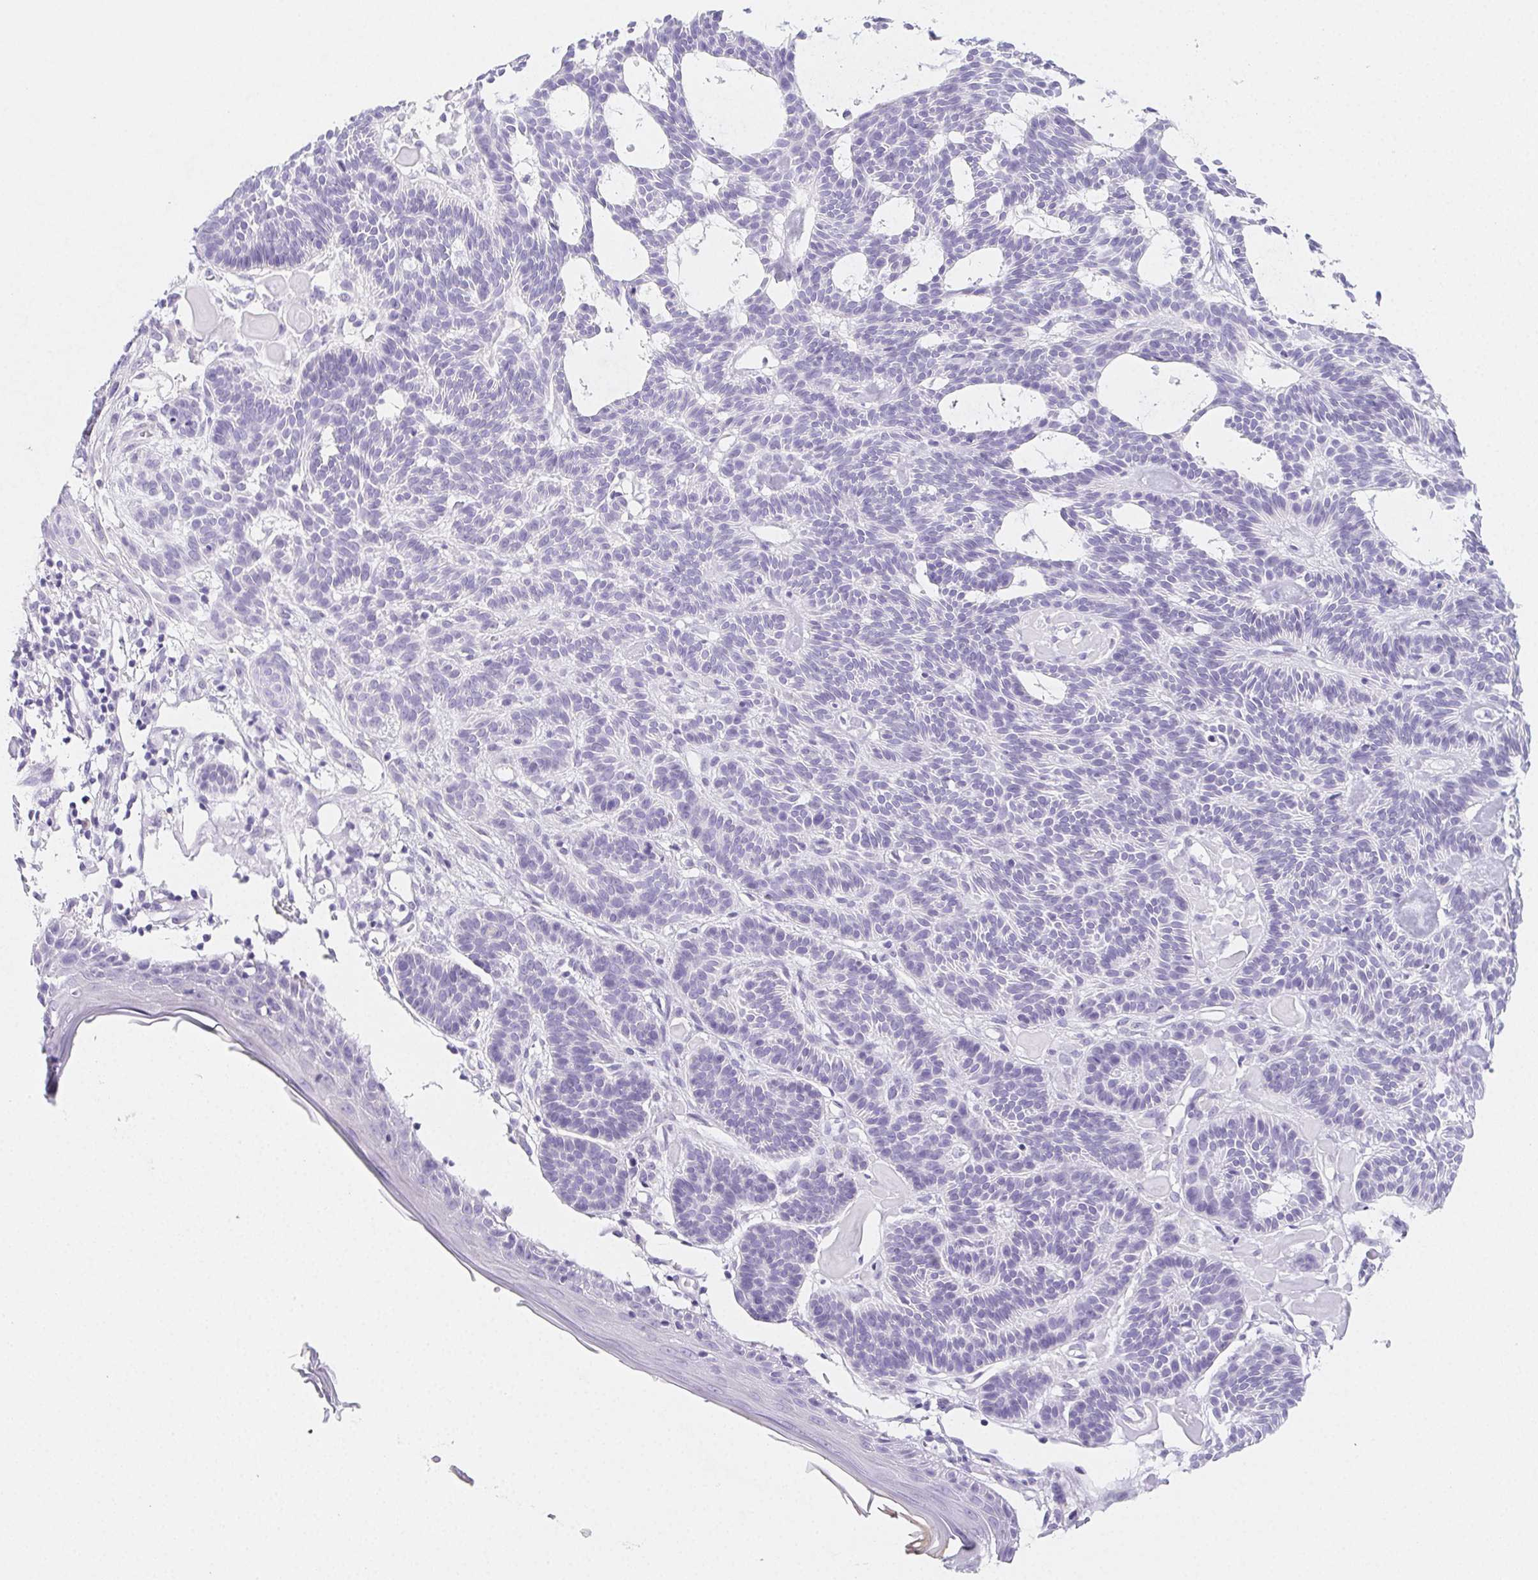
{"staining": {"intensity": "negative", "quantity": "none", "location": "none"}, "tissue": "skin cancer", "cell_type": "Tumor cells", "image_type": "cancer", "snomed": [{"axis": "morphology", "description": "Basal cell carcinoma"}, {"axis": "topography", "description": "Skin"}], "caption": "Immunohistochemistry histopathology image of basal cell carcinoma (skin) stained for a protein (brown), which displays no positivity in tumor cells.", "gene": "ZBBX", "patient": {"sex": "male", "age": 85}}